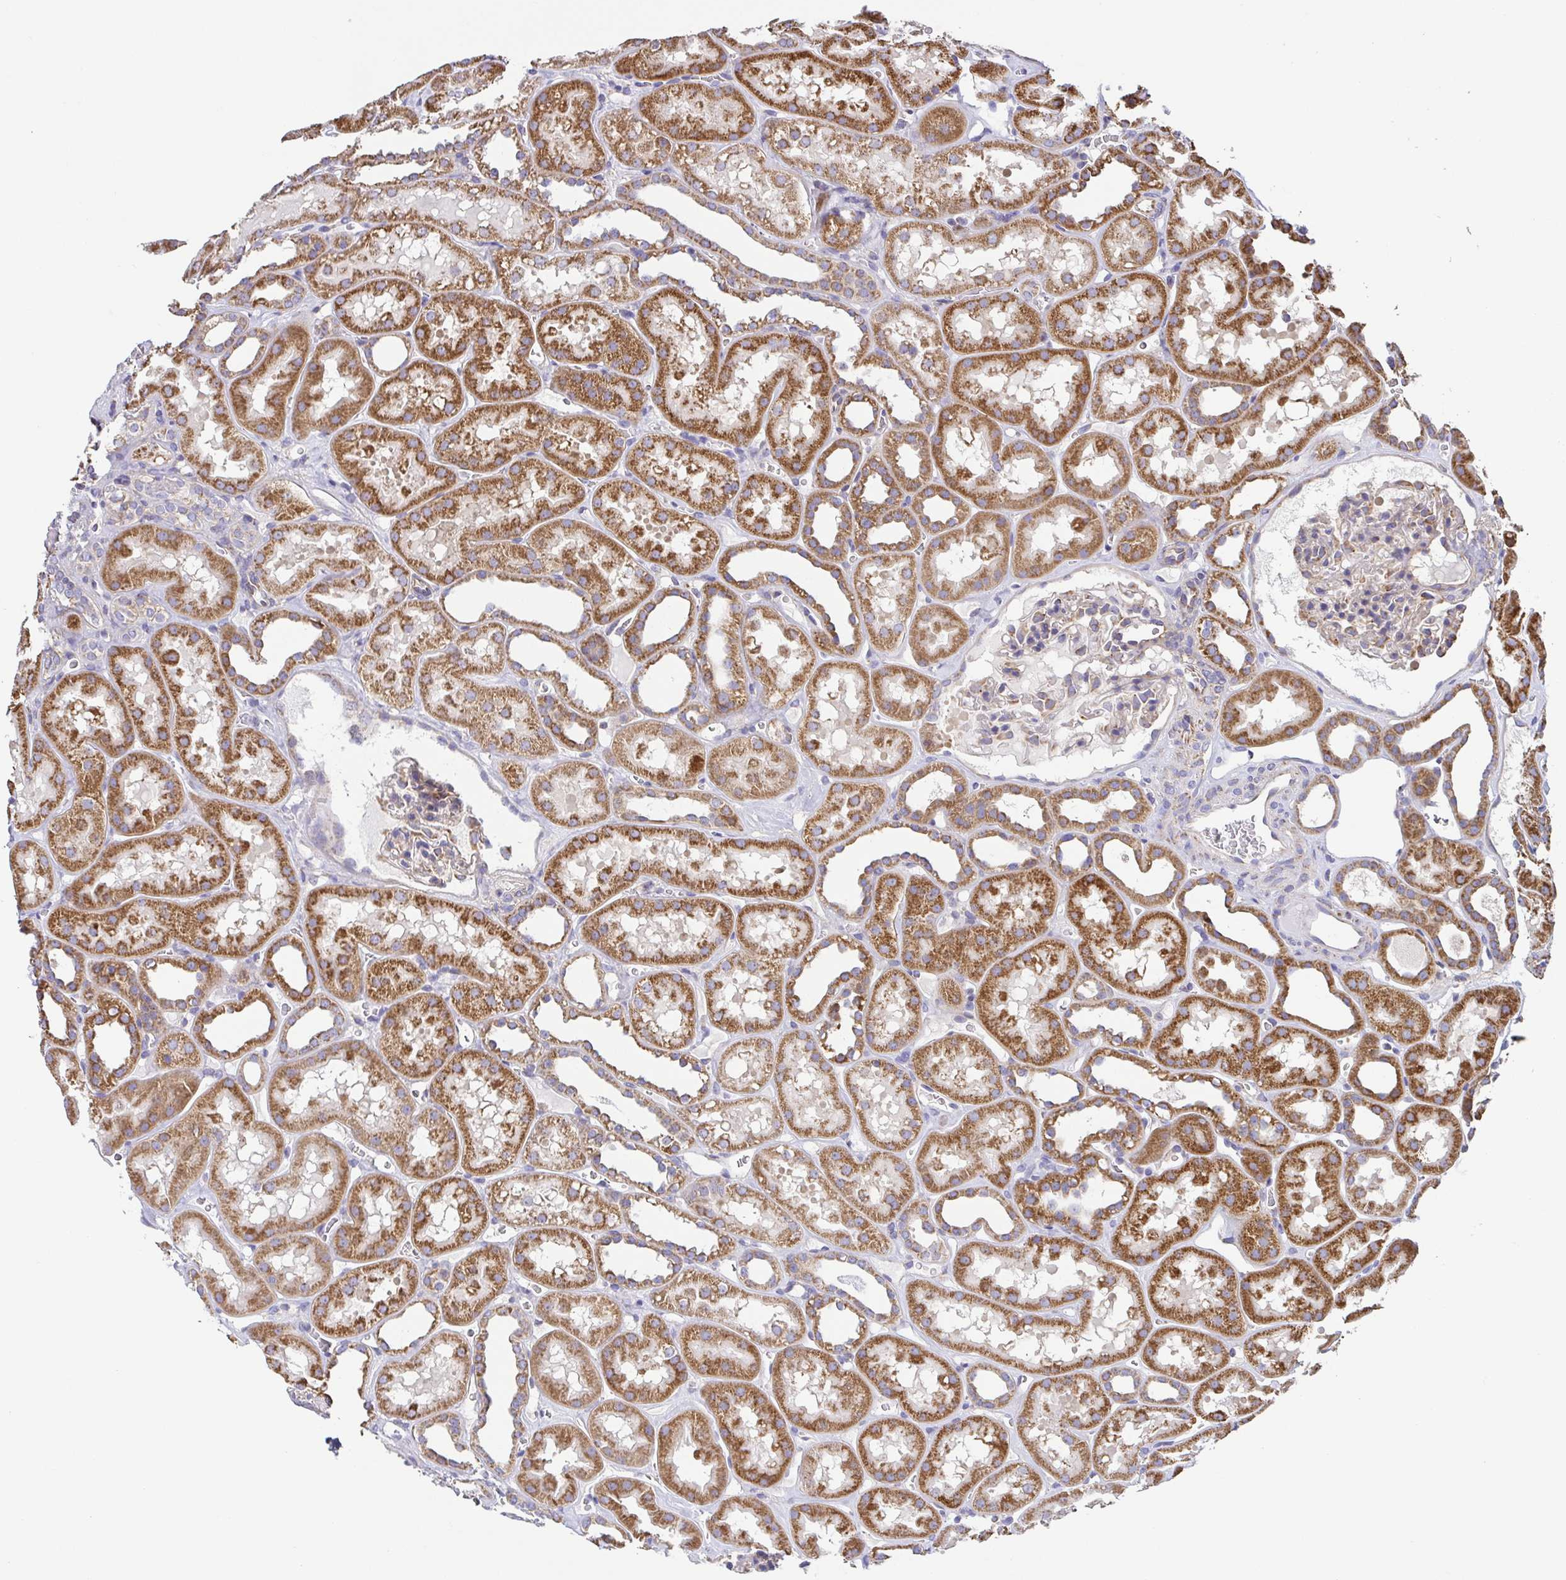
{"staining": {"intensity": "negative", "quantity": "none", "location": "none"}, "tissue": "kidney", "cell_type": "Cells in glomeruli", "image_type": "normal", "snomed": [{"axis": "morphology", "description": "Normal tissue, NOS"}, {"axis": "topography", "description": "Kidney"}], "caption": "This is a micrograph of immunohistochemistry (IHC) staining of unremarkable kidney, which shows no expression in cells in glomeruli.", "gene": "GINM1", "patient": {"sex": "female", "age": 41}}